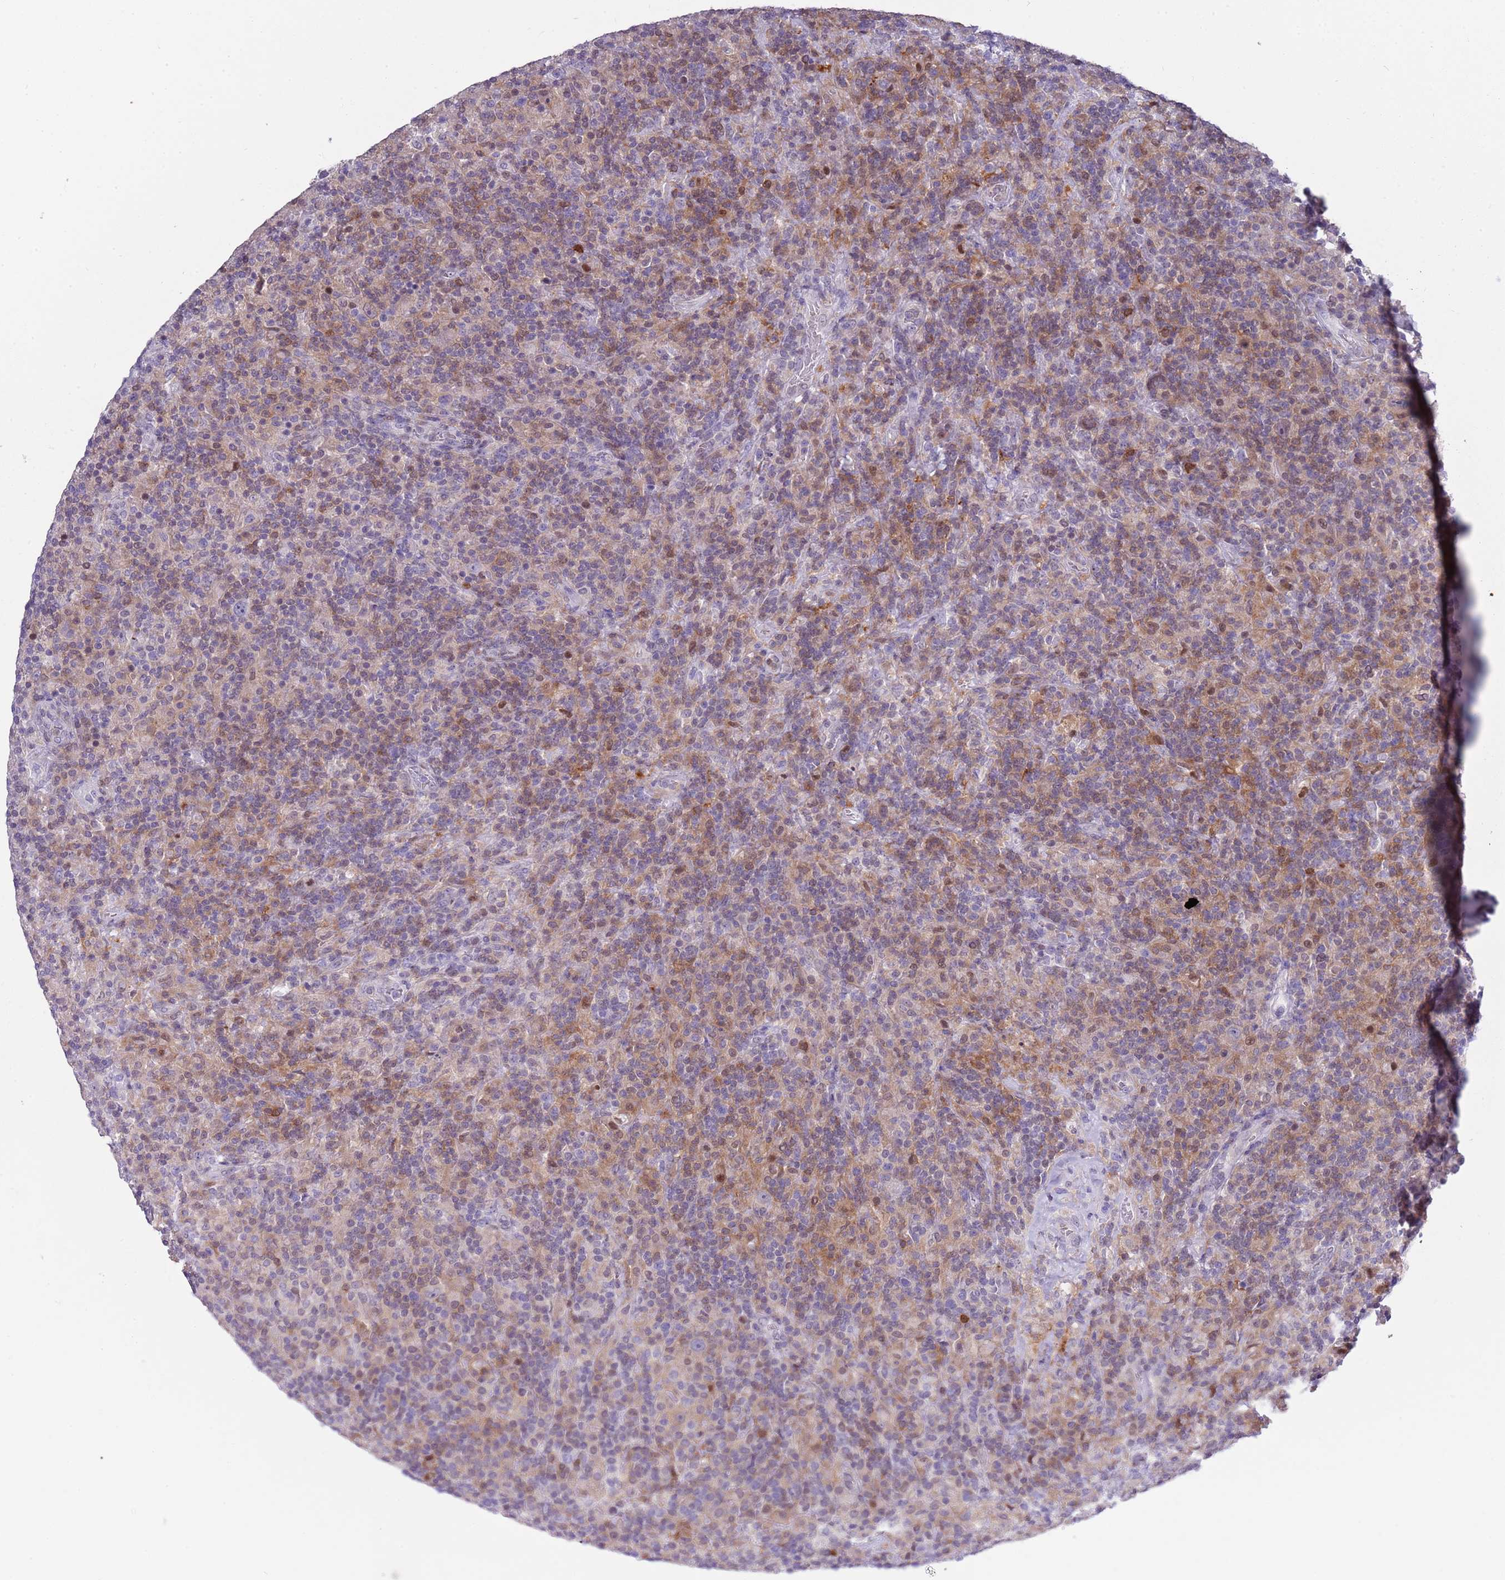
{"staining": {"intensity": "negative", "quantity": "none", "location": "none"}, "tissue": "lymphoma", "cell_type": "Tumor cells", "image_type": "cancer", "snomed": [{"axis": "morphology", "description": "Hodgkin's disease, NOS"}, {"axis": "topography", "description": "Lymph node"}], "caption": "High power microscopy histopathology image of an immunohistochemistry (IHC) micrograph of Hodgkin's disease, revealing no significant staining in tumor cells. Nuclei are stained in blue.", "gene": "NBPF6", "patient": {"sex": "male", "age": 70}}